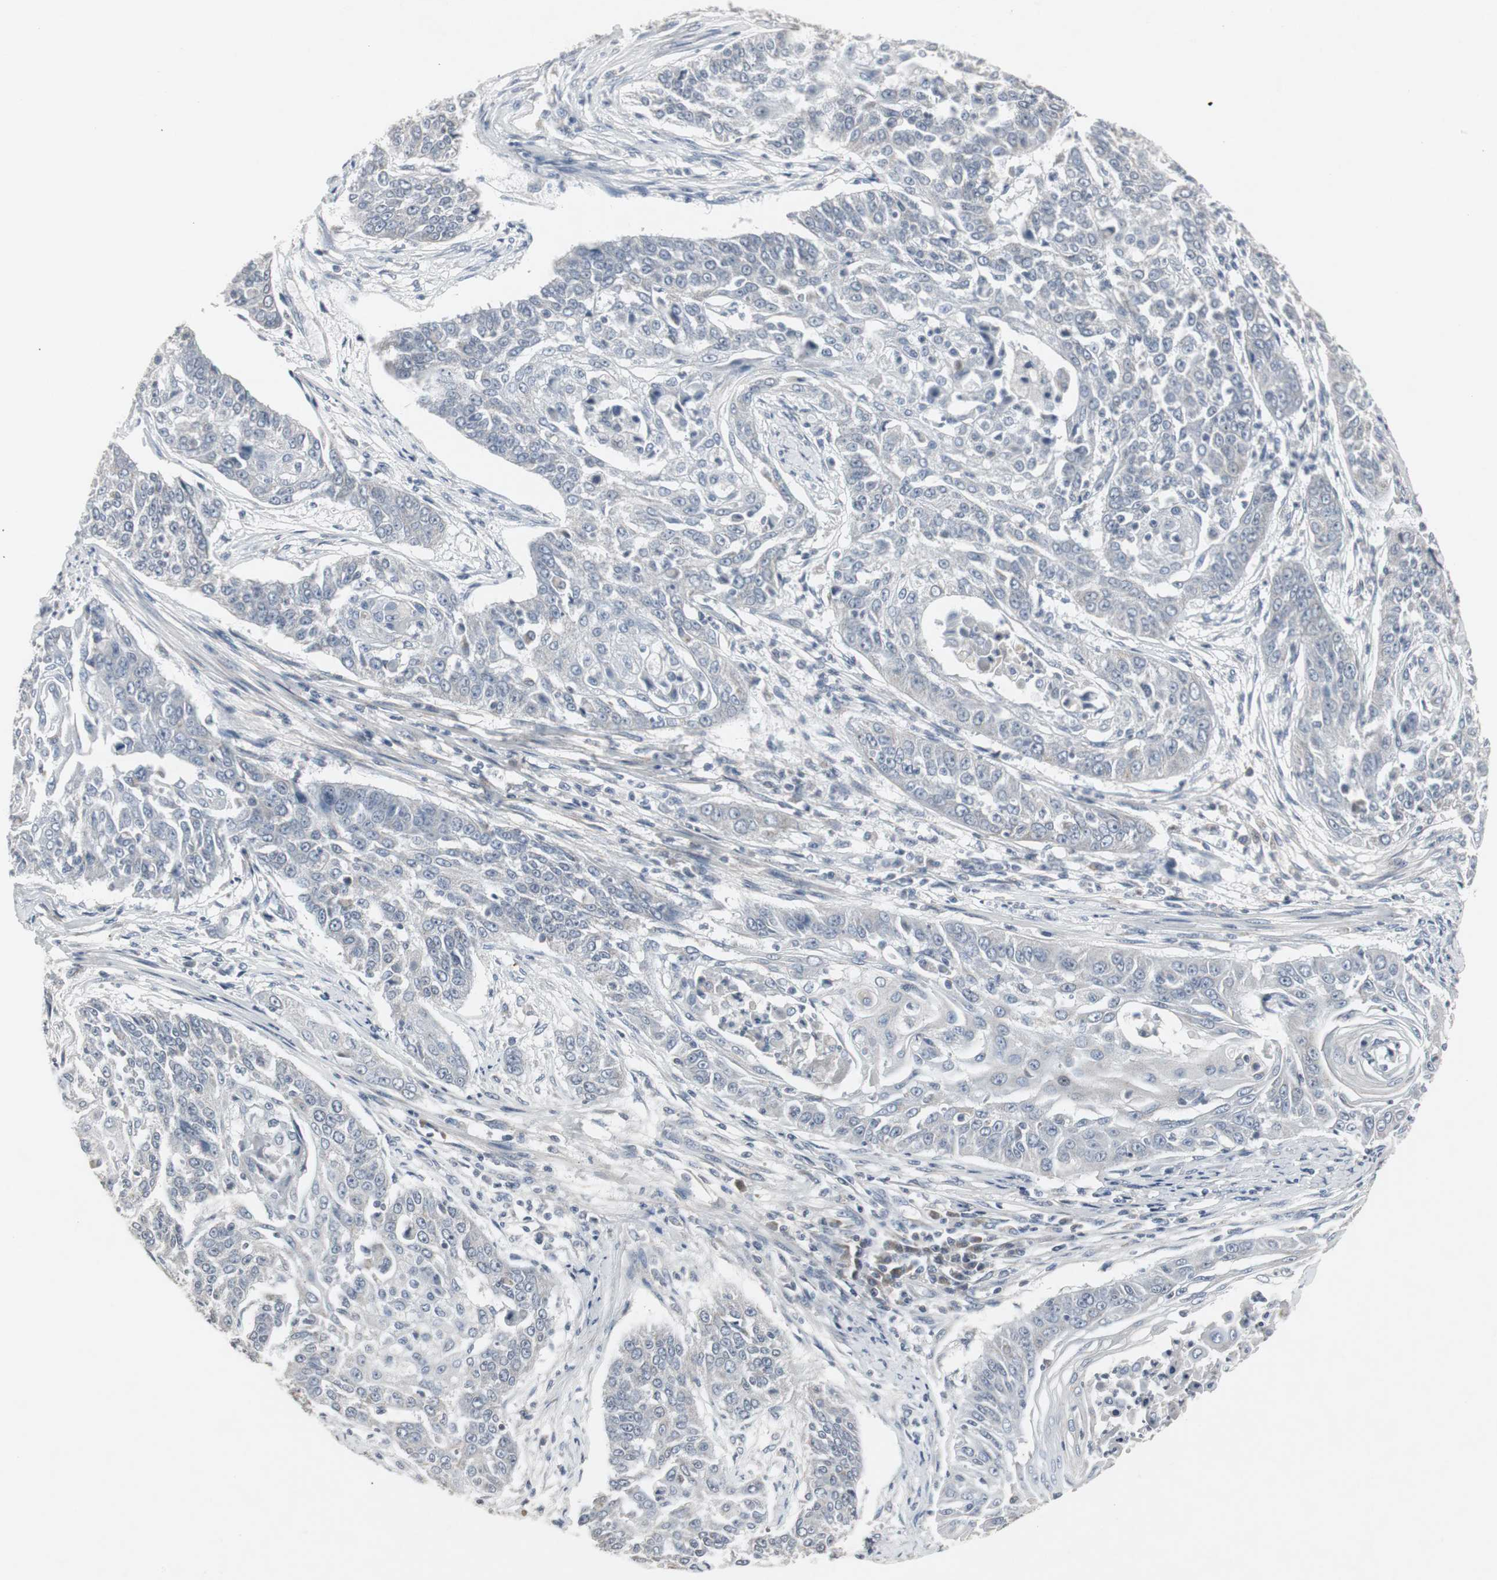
{"staining": {"intensity": "negative", "quantity": "none", "location": "none"}, "tissue": "cervical cancer", "cell_type": "Tumor cells", "image_type": "cancer", "snomed": [{"axis": "morphology", "description": "Squamous cell carcinoma, NOS"}, {"axis": "topography", "description": "Cervix"}], "caption": "A micrograph of human cervical cancer (squamous cell carcinoma) is negative for staining in tumor cells. (Immunohistochemistry (ihc), brightfield microscopy, high magnification).", "gene": "ACAA1", "patient": {"sex": "female", "age": 33}}